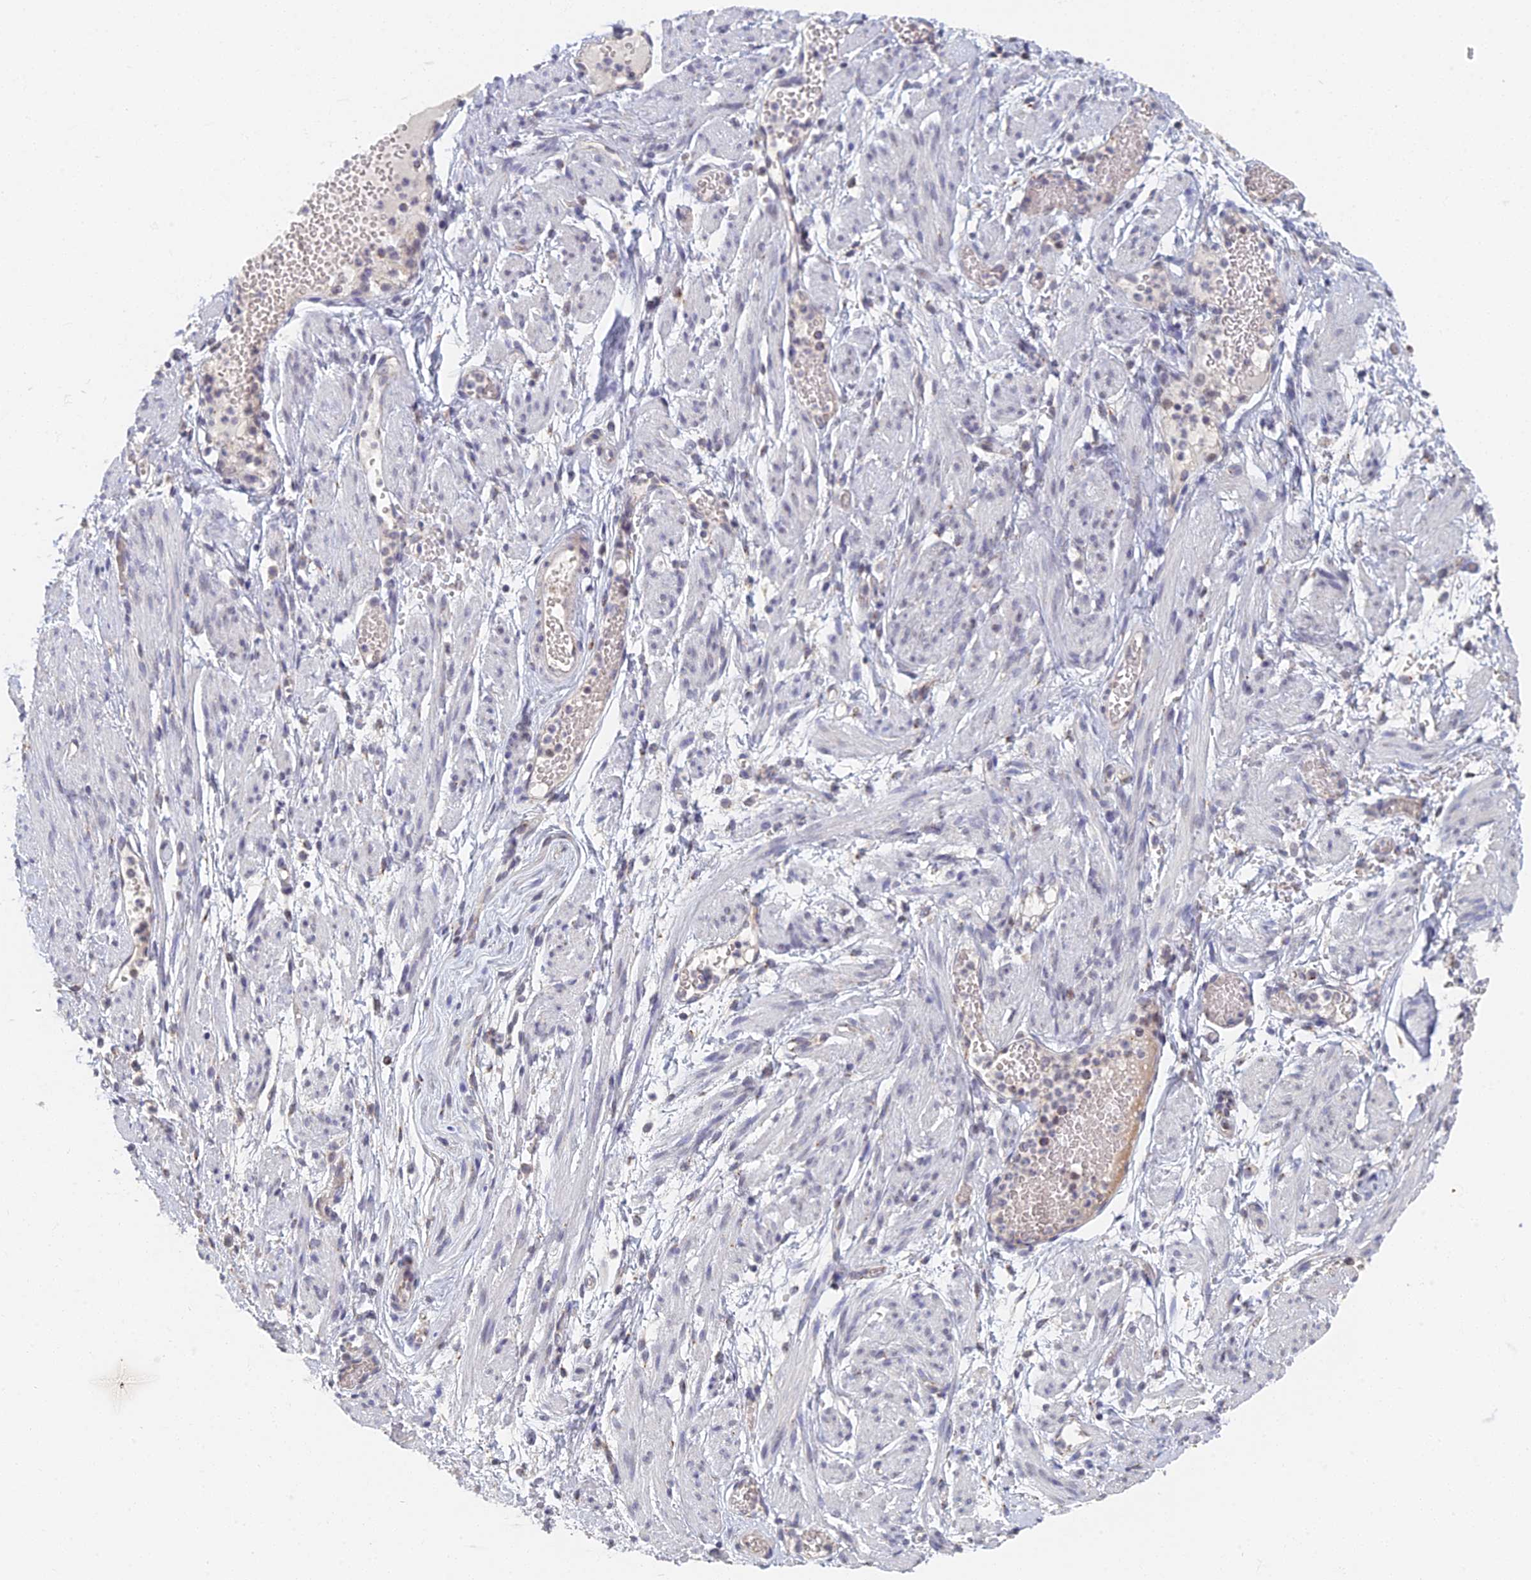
{"staining": {"intensity": "negative", "quantity": "none", "location": "none"}, "tissue": "adipose tissue", "cell_type": "Adipocytes", "image_type": "normal", "snomed": [{"axis": "morphology", "description": "Normal tissue, NOS"}, {"axis": "topography", "description": "Smooth muscle"}, {"axis": "topography", "description": "Peripheral nerve tissue"}], "caption": "Immunohistochemistry (IHC) histopathology image of unremarkable adipose tissue stained for a protein (brown), which shows no staining in adipocytes.", "gene": "GPATCH1", "patient": {"sex": "female", "age": 39}}